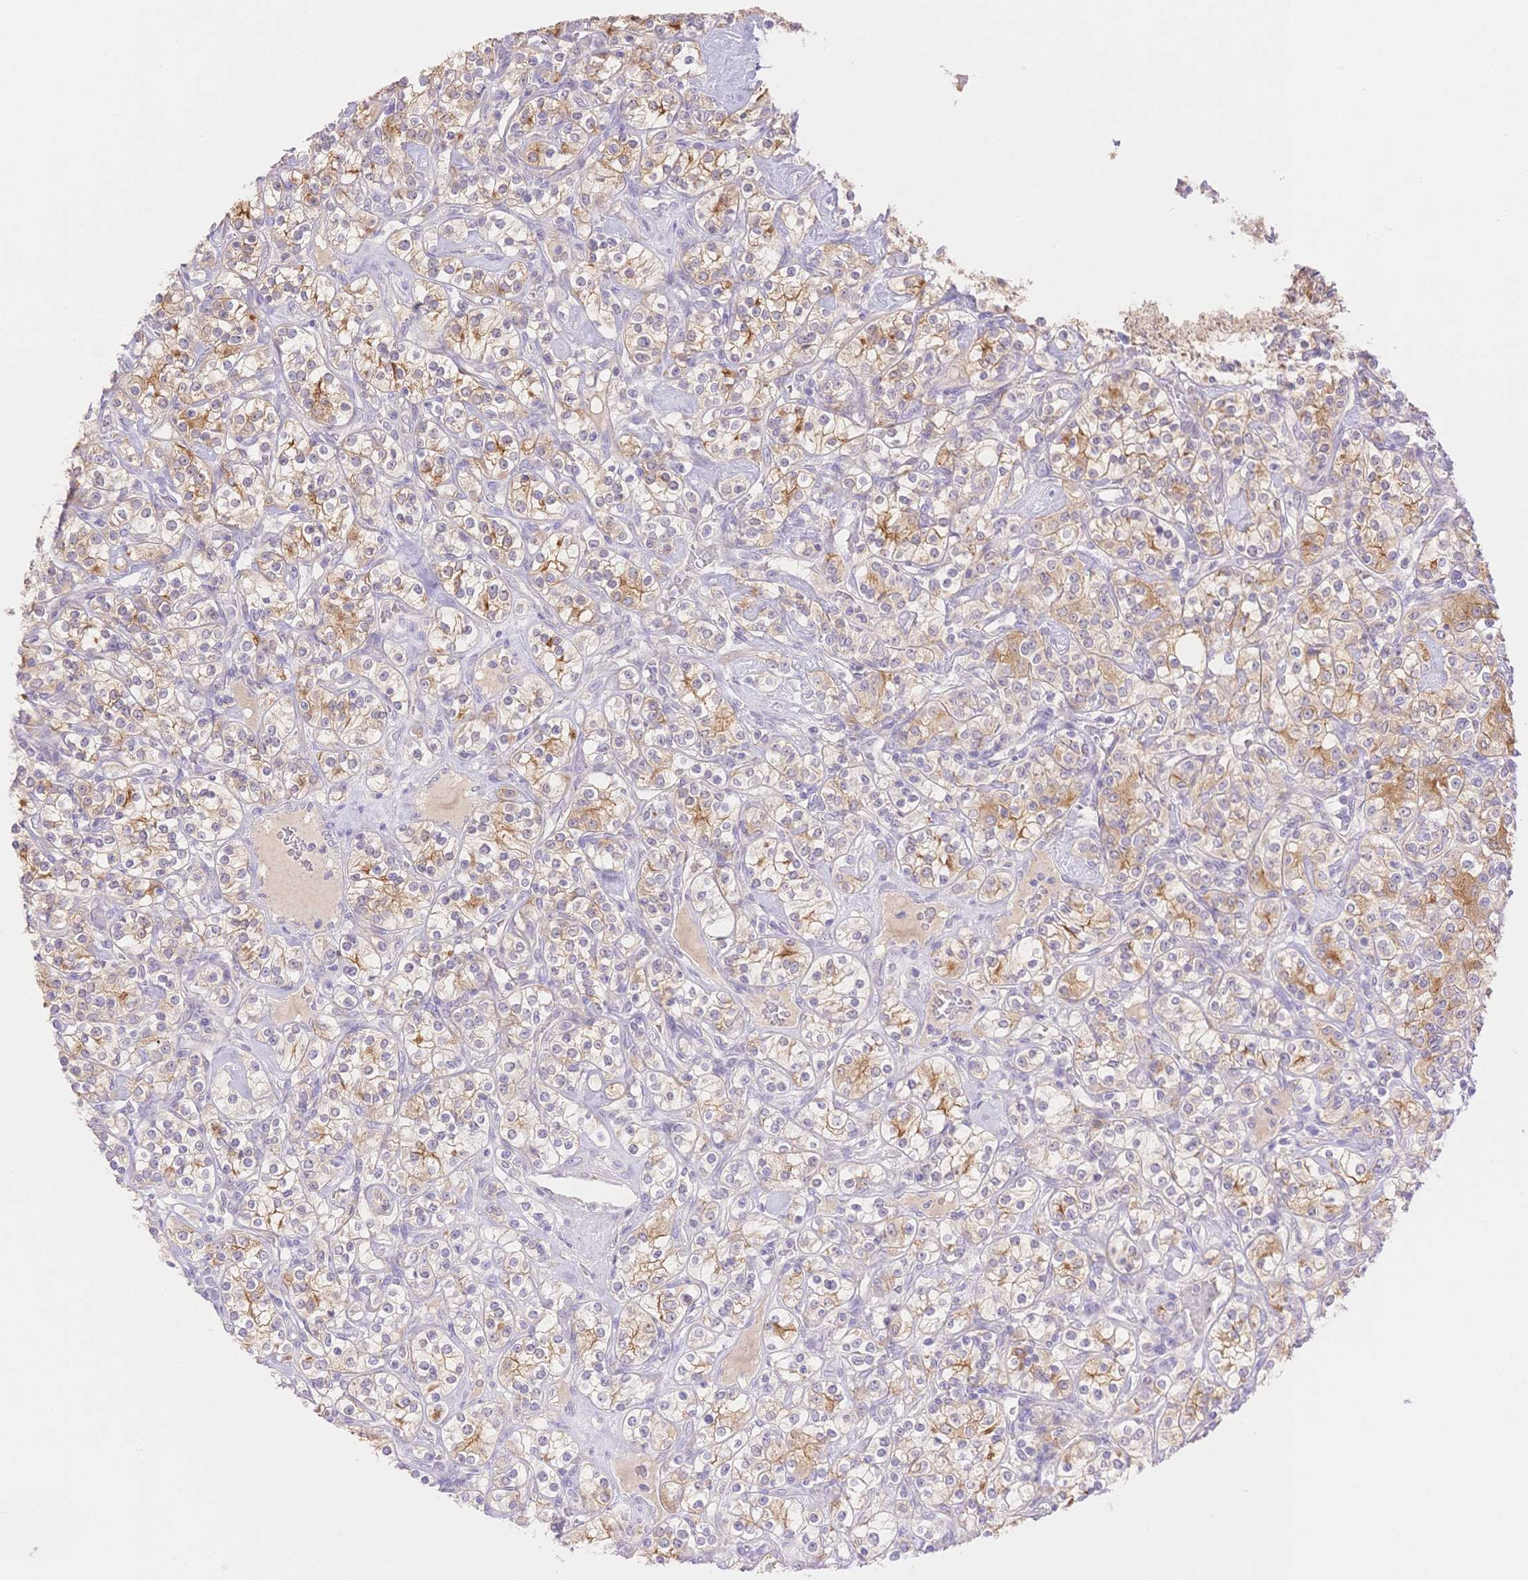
{"staining": {"intensity": "moderate", "quantity": "25%-75%", "location": "cytoplasmic/membranous"}, "tissue": "renal cancer", "cell_type": "Tumor cells", "image_type": "cancer", "snomed": [{"axis": "morphology", "description": "Adenocarcinoma, NOS"}, {"axis": "topography", "description": "Kidney"}], "caption": "Renal adenocarcinoma stained with a brown dye displays moderate cytoplasmic/membranous positive staining in about 25%-75% of tumor cells.", "gene": "WDR54", "patient": {"sex": "male", "age": 77}}